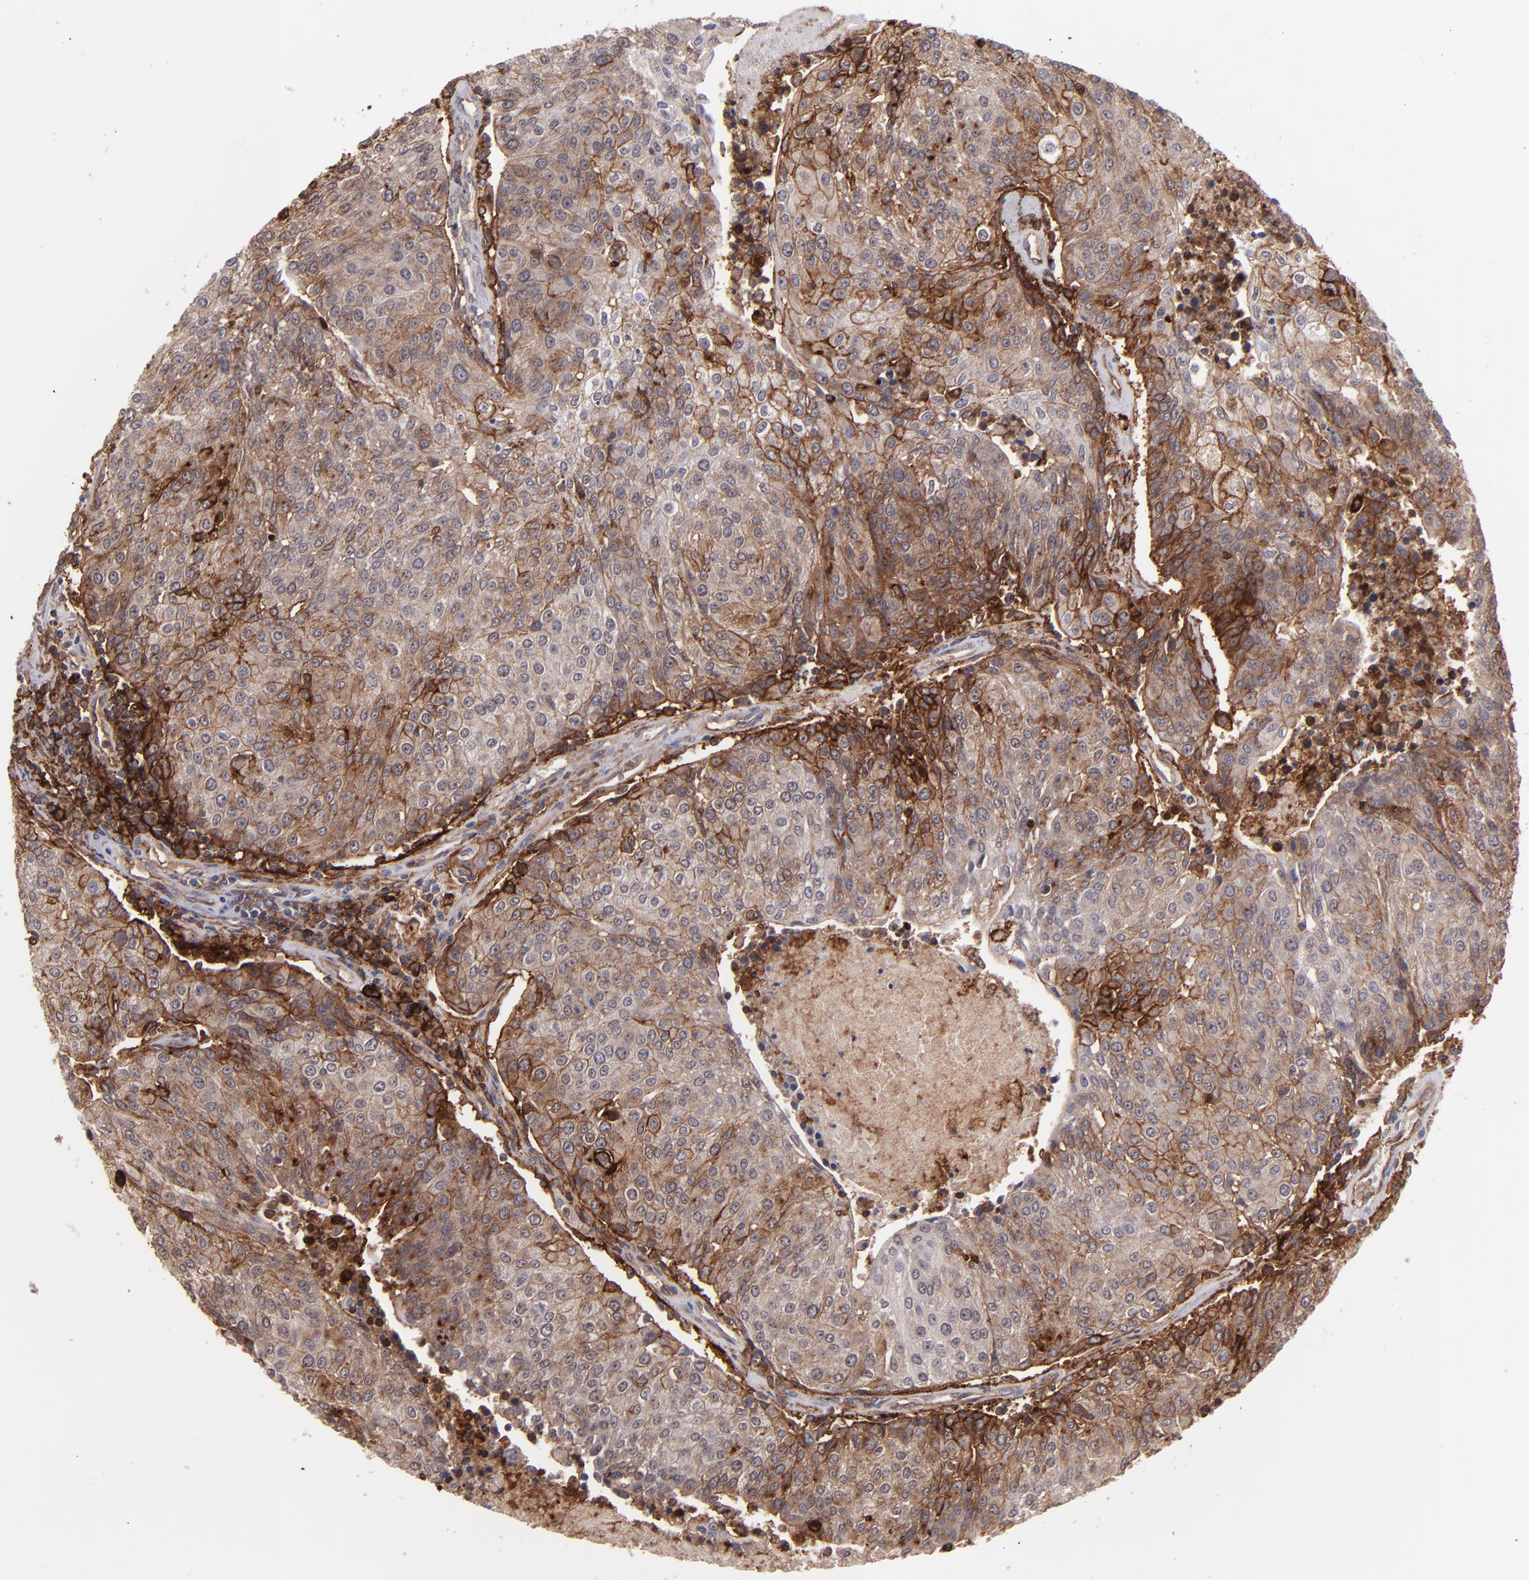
{"staining": {"intensity": "moderate", "quantity": "25%-75%", "location": "cytoplasmic/membranous"}, "tissue": "urothelial cancer", "cell_type": "Tumor cells", "image_type": "cancer", "snomed": [{"axis": "morphology", "description": "Urothelial carcinoma, High grade"}, {"axis": "topography", "description": "Urinary bladder"}], "caption": "A medium amount of moderate cytoplasmic/membranous positivity is appreciated in approximately 25%-75% of tumor cells in urothelial cancer tissue. (brown staining indicates protein expression, while blue staining denotes nuclei).", "gene": "ICAM1", "patient": {"sex": "female", "age": 85}}